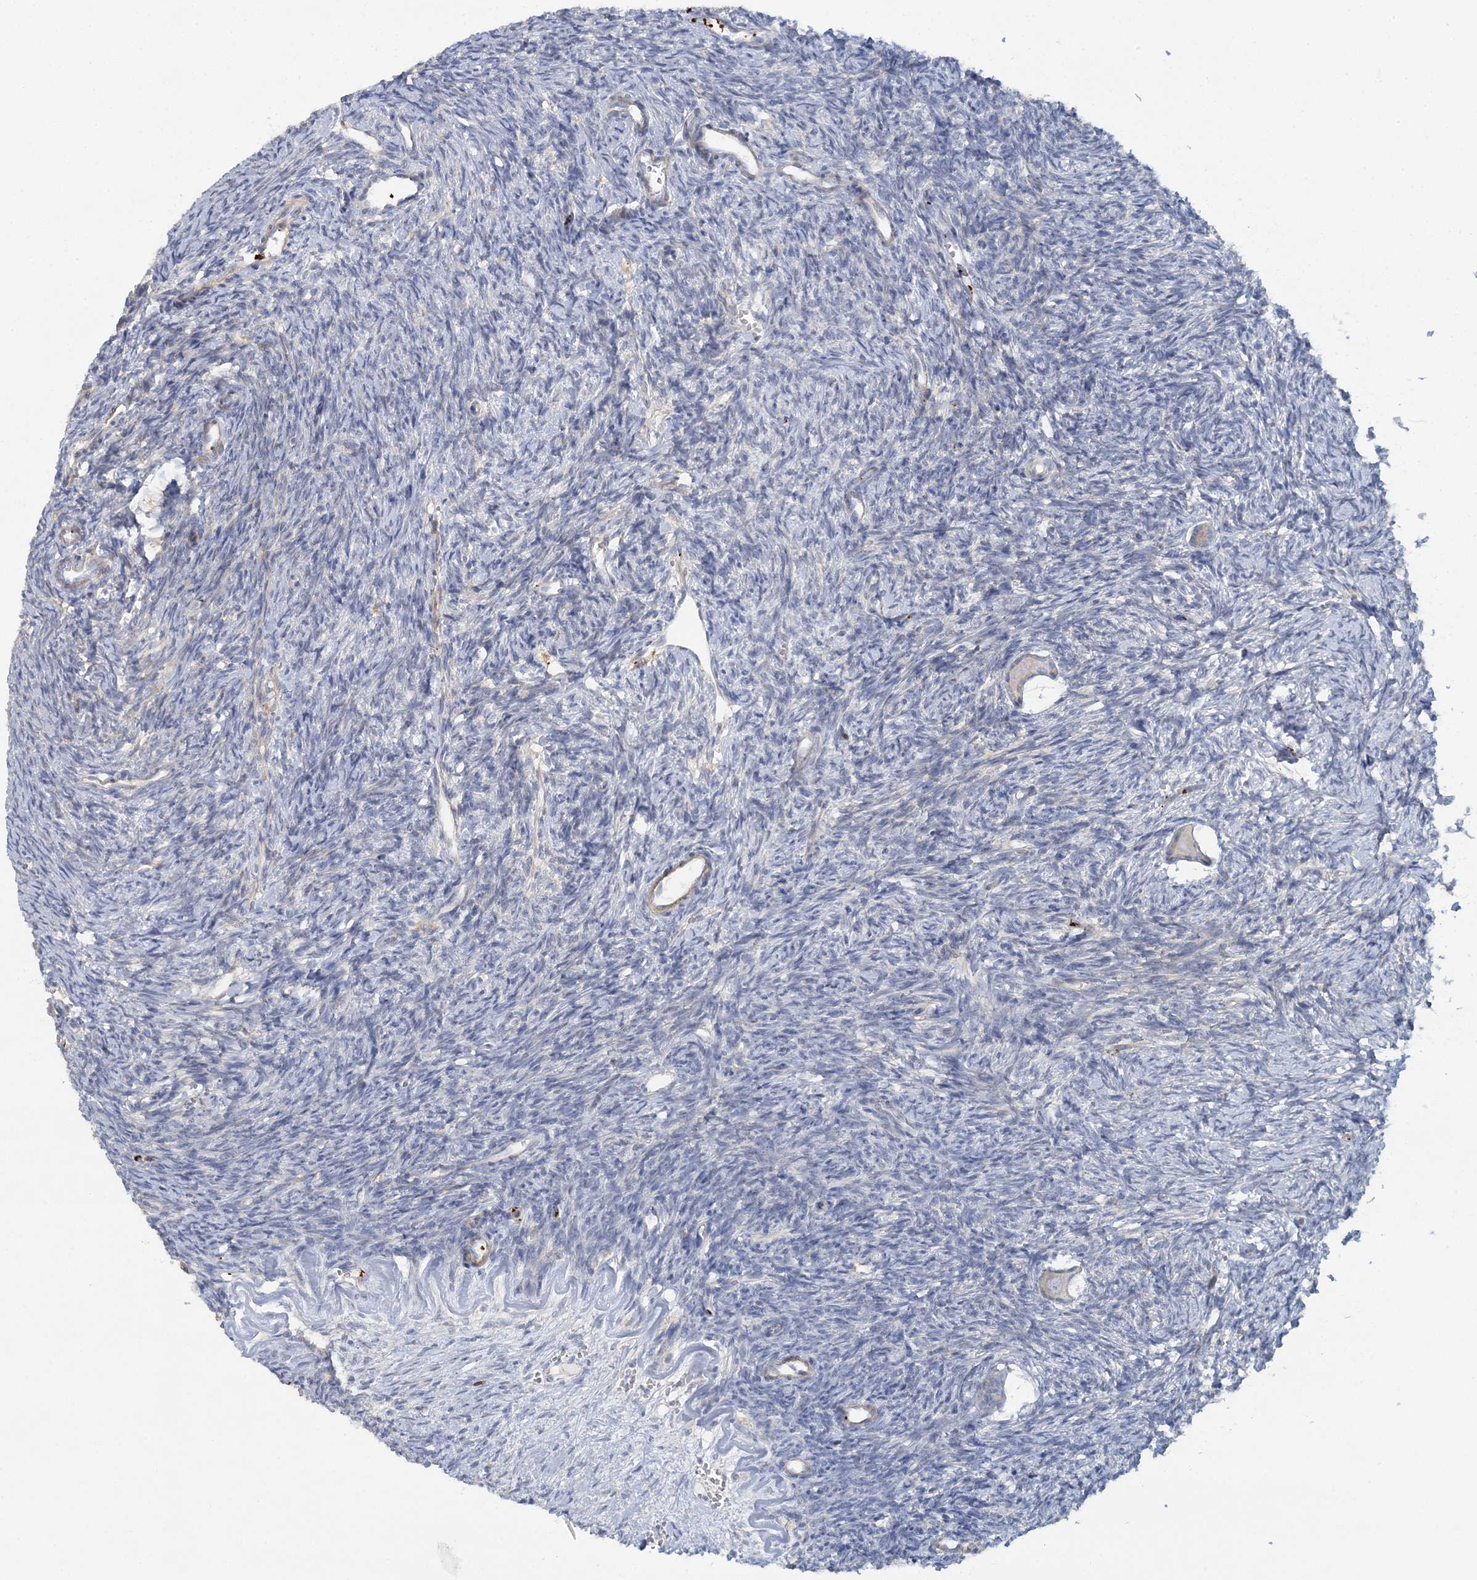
{"staining": {"intensity": "negative", "quantity": "none", "location": "none"}, "tissue": "ovary", "cell_type": "Follicle cells", "image_type": "normal", "snomed": [{"axis": "morphology", "description": "Normal tissue, NOS"}, {"axis": "topography", "description": "Ovary"}], "caption": "An immunohistochemistry (IHC) photomicrograph of normal ovary is shown. There is no staining in follicle cells of ovary.", "gene": "CUEDC2", "patient": {"sex": "female", "age": 39}}